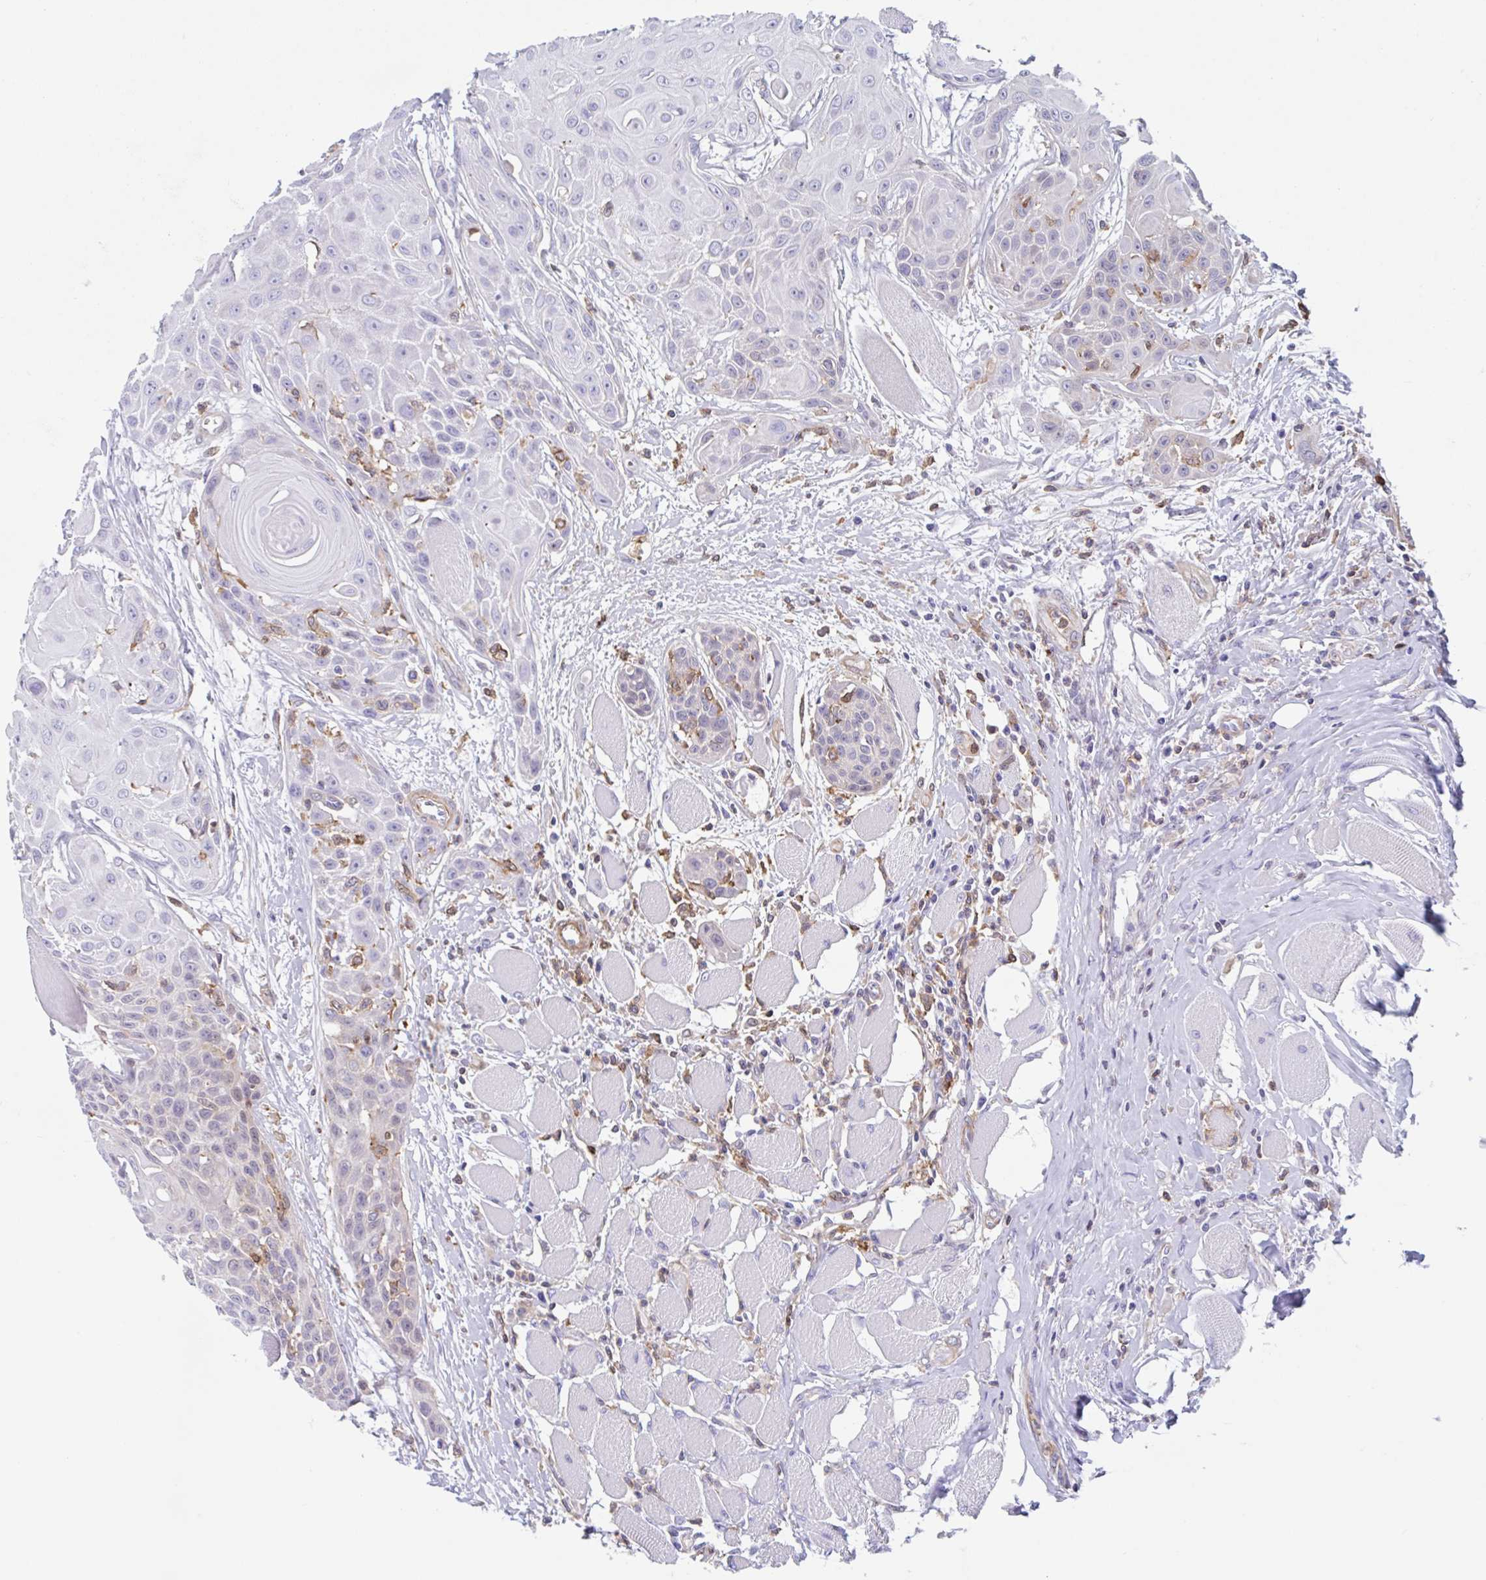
{"staining": {"intensity": "weak", "quantity": "<25%", "location": "cytoplasmic/membranous"}, "tissue": "head and neck cancer", "cell_type": "Tumor cells", "image_type": "cancer", "snomed": [{"axis": "morphology", "description": "Squamous cell carcinoma, NOS"}, {"axis": "topography", "description": "Head-Neck"}], "caption": "DAB immunohistochemical staining of squamous cell carcinoma (head and neck) demonstrates no significant expression in tumor cells. Nuclei are stained in blue.", "gene": "EFHD1", "patient": {"sex": "female", "age": 73}}